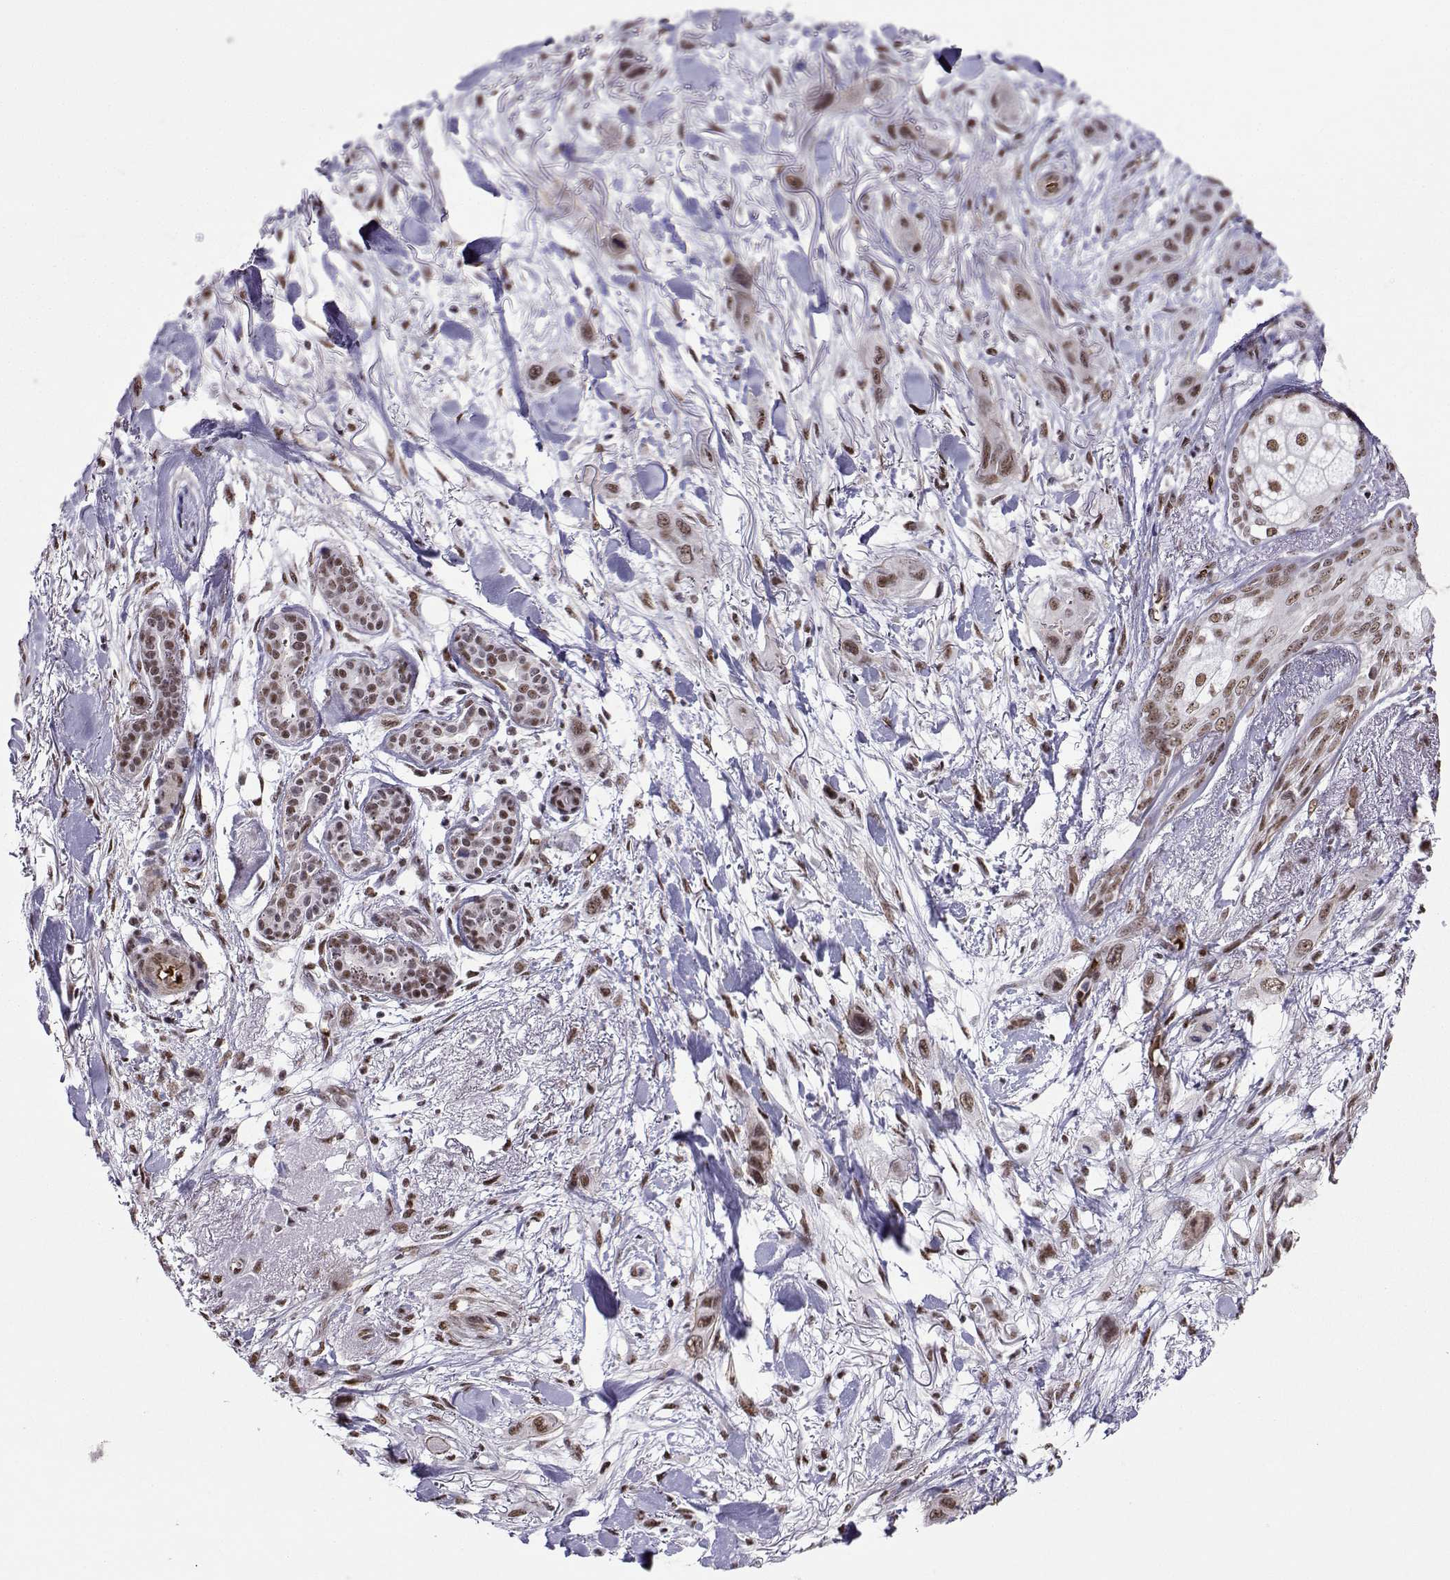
{"staining": {"intensity": "weak", "quantity": ">75%", "location": "nuclear"}, "tissue": "skin cancer", "cell_type": "Tumor cells", "image_type": "cancer", "snomed": [{"axis": "morphology", "description": "Squamous cell carcinoma, NOS"}, {"axis": "topography", "description": "Skin"}], "caption": "Tumor cells show low levels of weak nuclear expression in approximately >75% of cells in skin squamous cell carcinoma. The staining is performed using DAB (3,3'-diaminobenzidine) brown chromogen to label protein expression. The nuclei are counter-stained blue using hematoxylin.", "gene": "CCNK", "patient": {"sex": "male", "age": 79}}